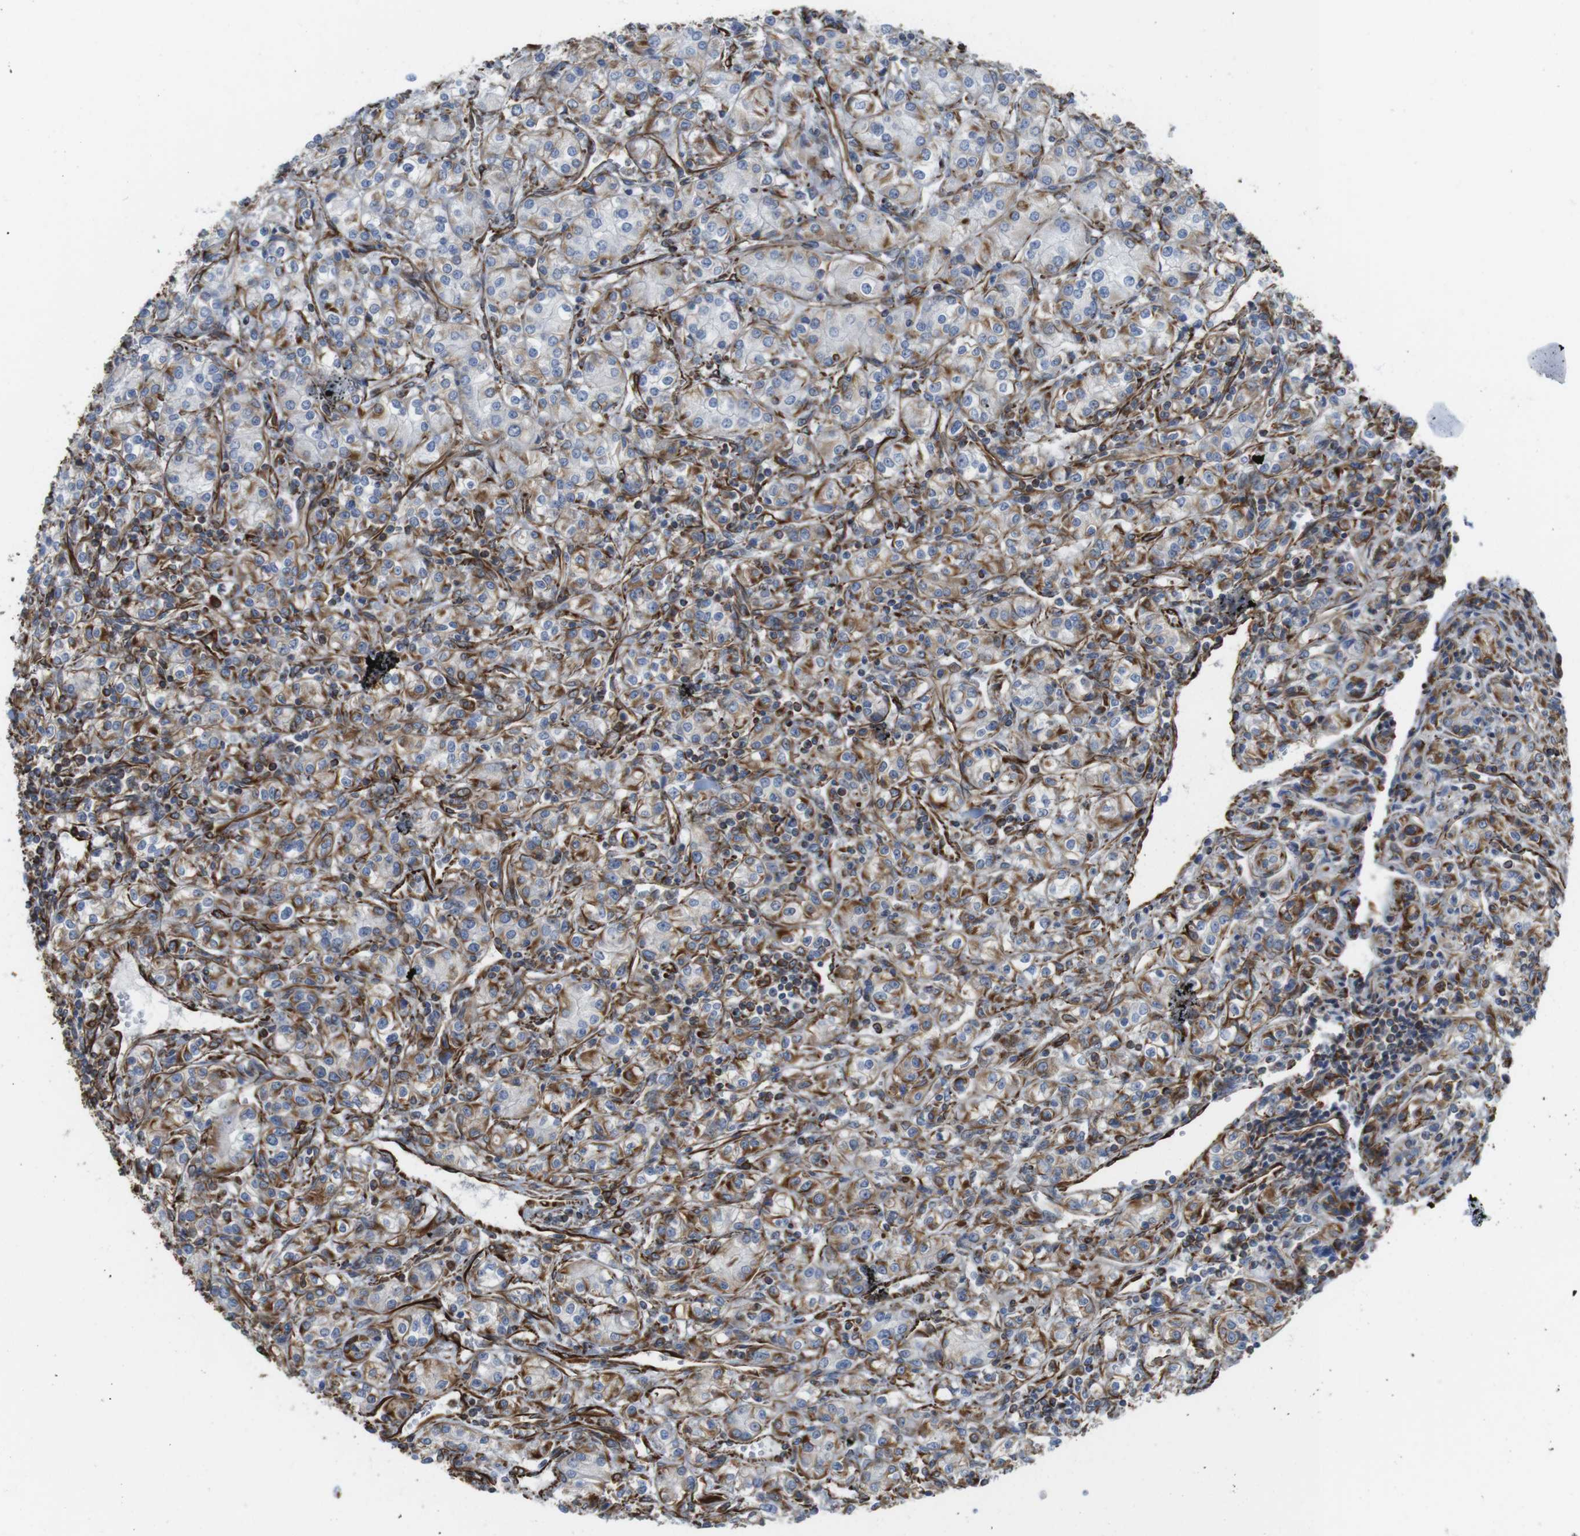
{"staining": {"intensity": "moderate", "quantity": "25%-75%", "location": "cytoplasmic/membranous"}, "tissue": "renal cancer", "cell_type": "Tumor cells", "image_type": "cancer", "snomed": [{"axis": "morphology", "description": "Adenocarcinoma, NOS"}, {"axis": "topography", "description": "Kidney"}], "caption": "Renal cancer stained with a protein marker shows moderate staining in tumor cells.", "gene": "RALGPS1", "patient": {"sex": "male", "age": 77}}